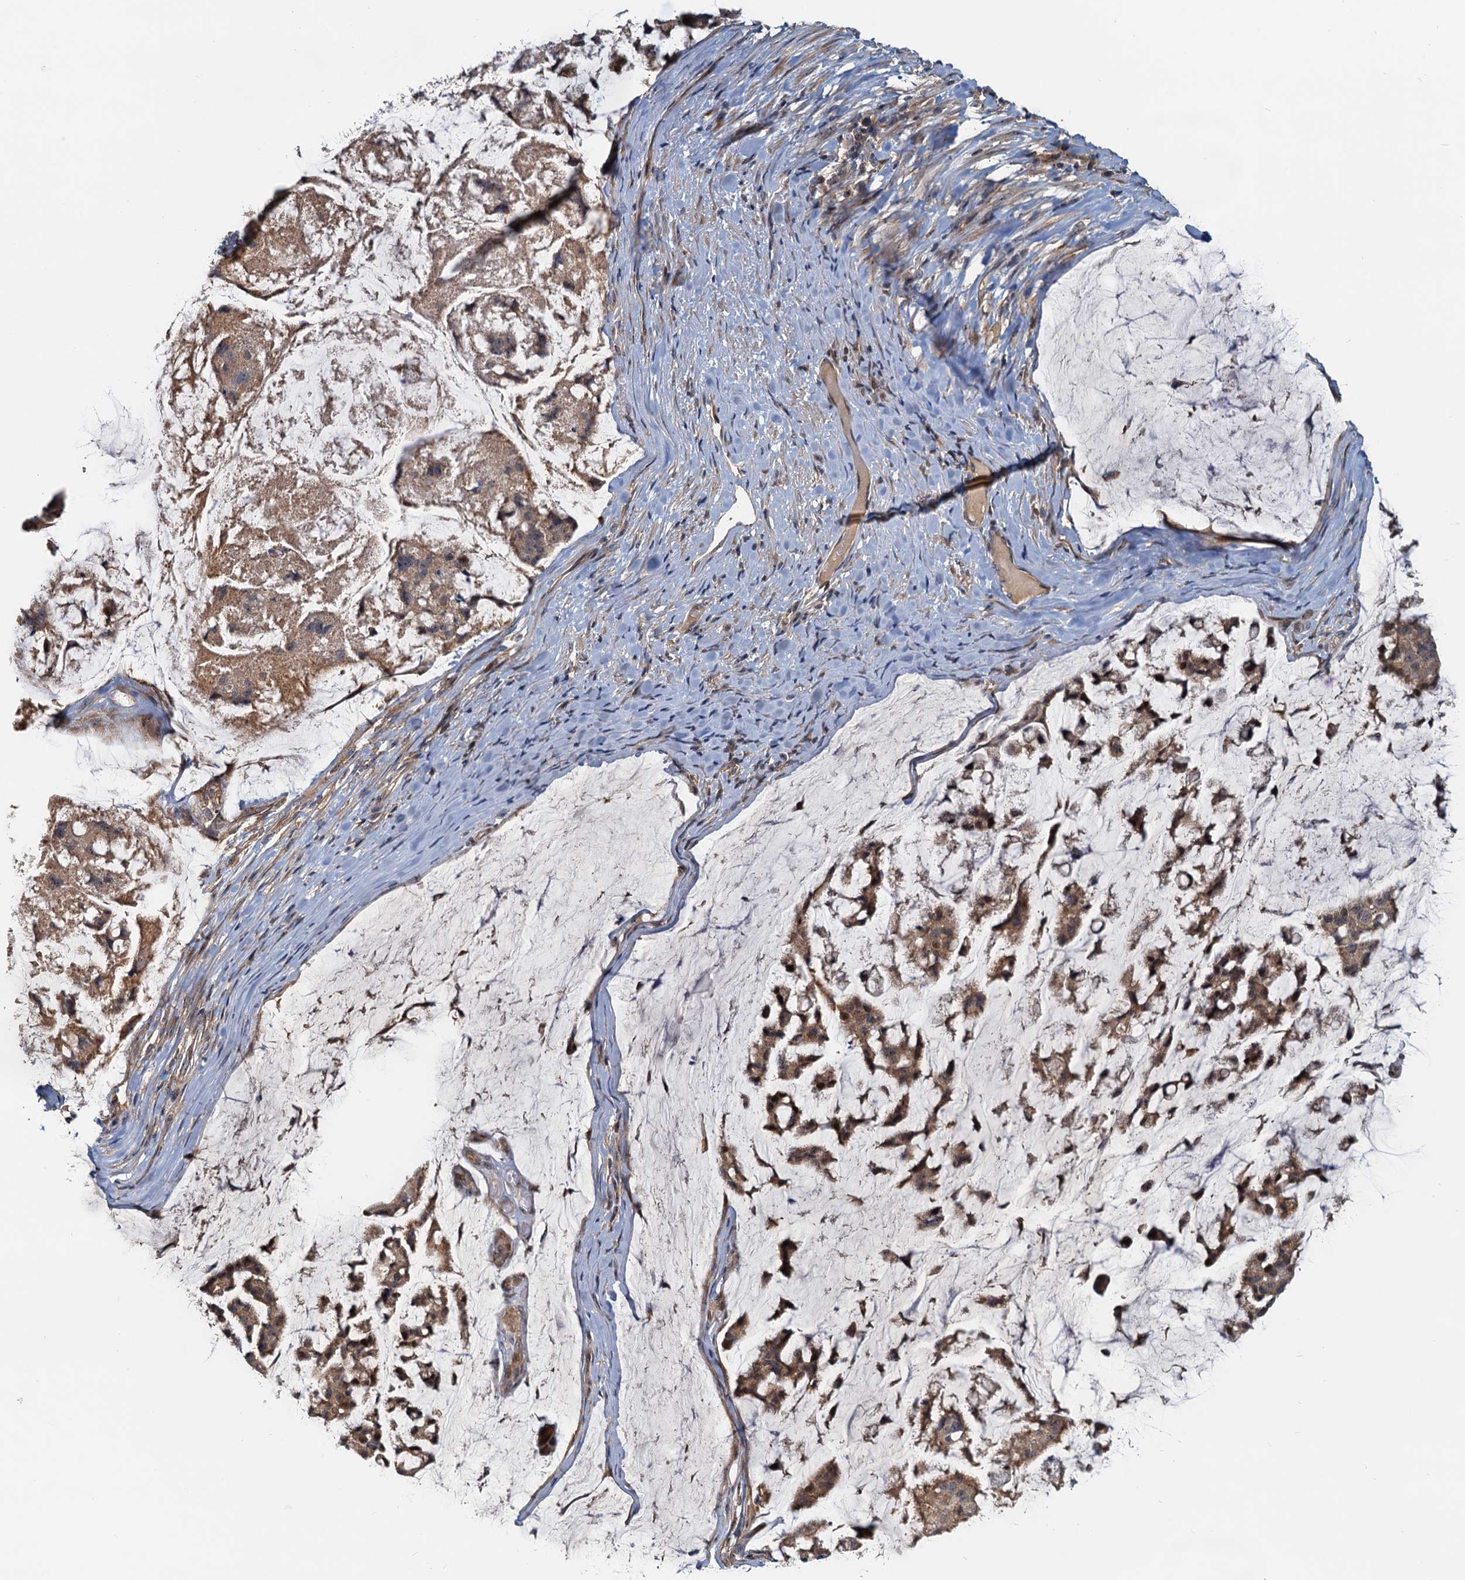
{"staining": {"intensity": "moderate", "quantity": ">75%", "location": "cytoplasmic/membranous"}, "tissue": "stomach cancer", "cell_type": "Tumor cells", "image_type": "cancer", "snomed": [{"axis": "morphology", "description": "Adenocarcinoma, NOS"}, {"axis": "topography", "description": "Stomach, lower"}], "caption": "Stomach cancer stained with DAB (3,3'-diaminobenzidine) immunohistochemistry (IHC) exhibits medium levels of moderate cytoplasmic/membranous staining in approximately >75% of tumor cells.", "gene": "TOLLIP", "patient": {"sex": "male", "age": 67}}